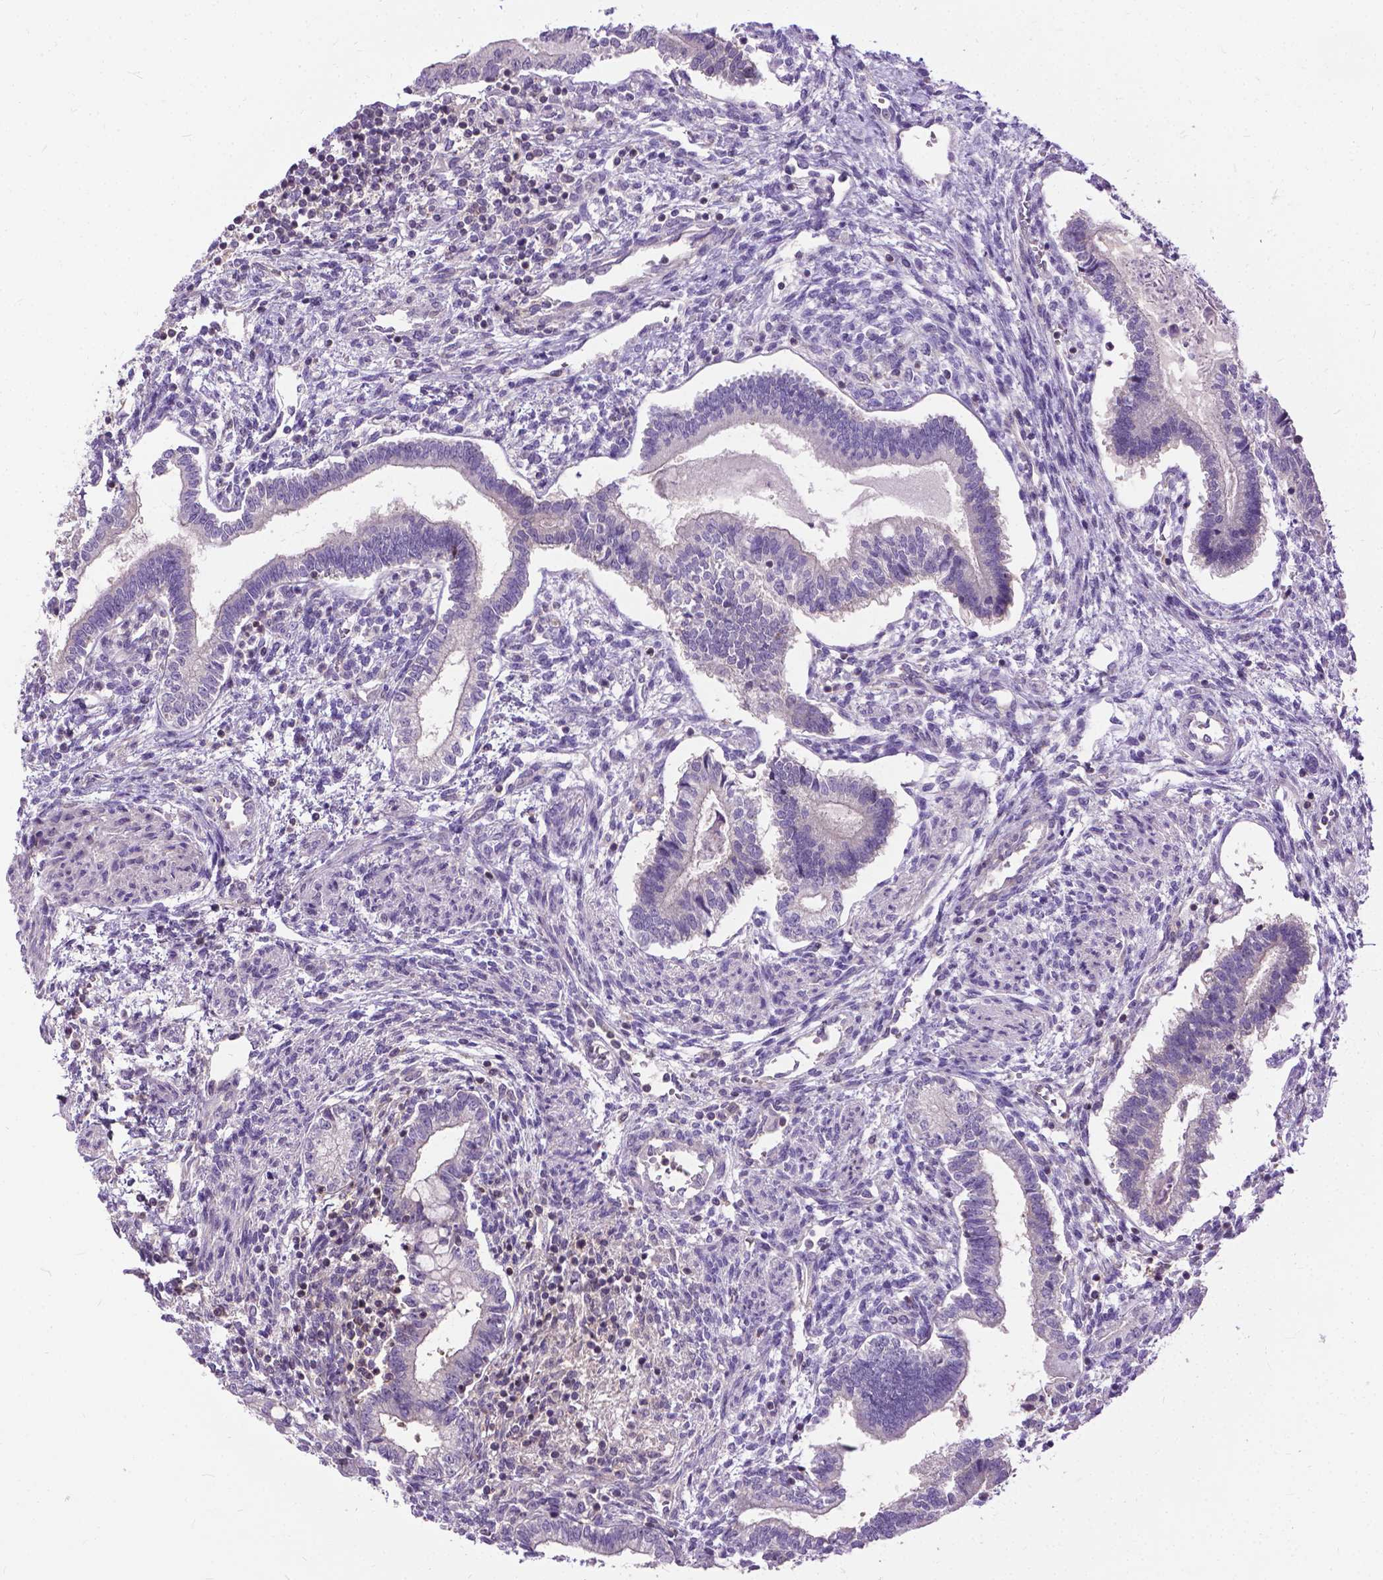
{"staining": {"intensity": "negative", "quantity": "none", "location": "none"}, "tissue": "testis cancer", "cell_type": "Tumor cells", "image_type": "cancer", "snomed": [{"axis": "morphology", "description": "Carcinoma, Embryonal, NOS"}, {"axis": "topography", "description": "Testis"}], "caption": "This micrograph is of testis cancer (embryonal carcinoma) stained with immunohistochemistry (IHC) to label a protein in brown with the nuclei are counter-stained blue. There is no expression in tumor cells. (DAB (3,3'-diaminobenzidine) IHC with hematoxylin counter stain).", "gene": "JAK3", "patient": {"sex": "male", "age": 37}}